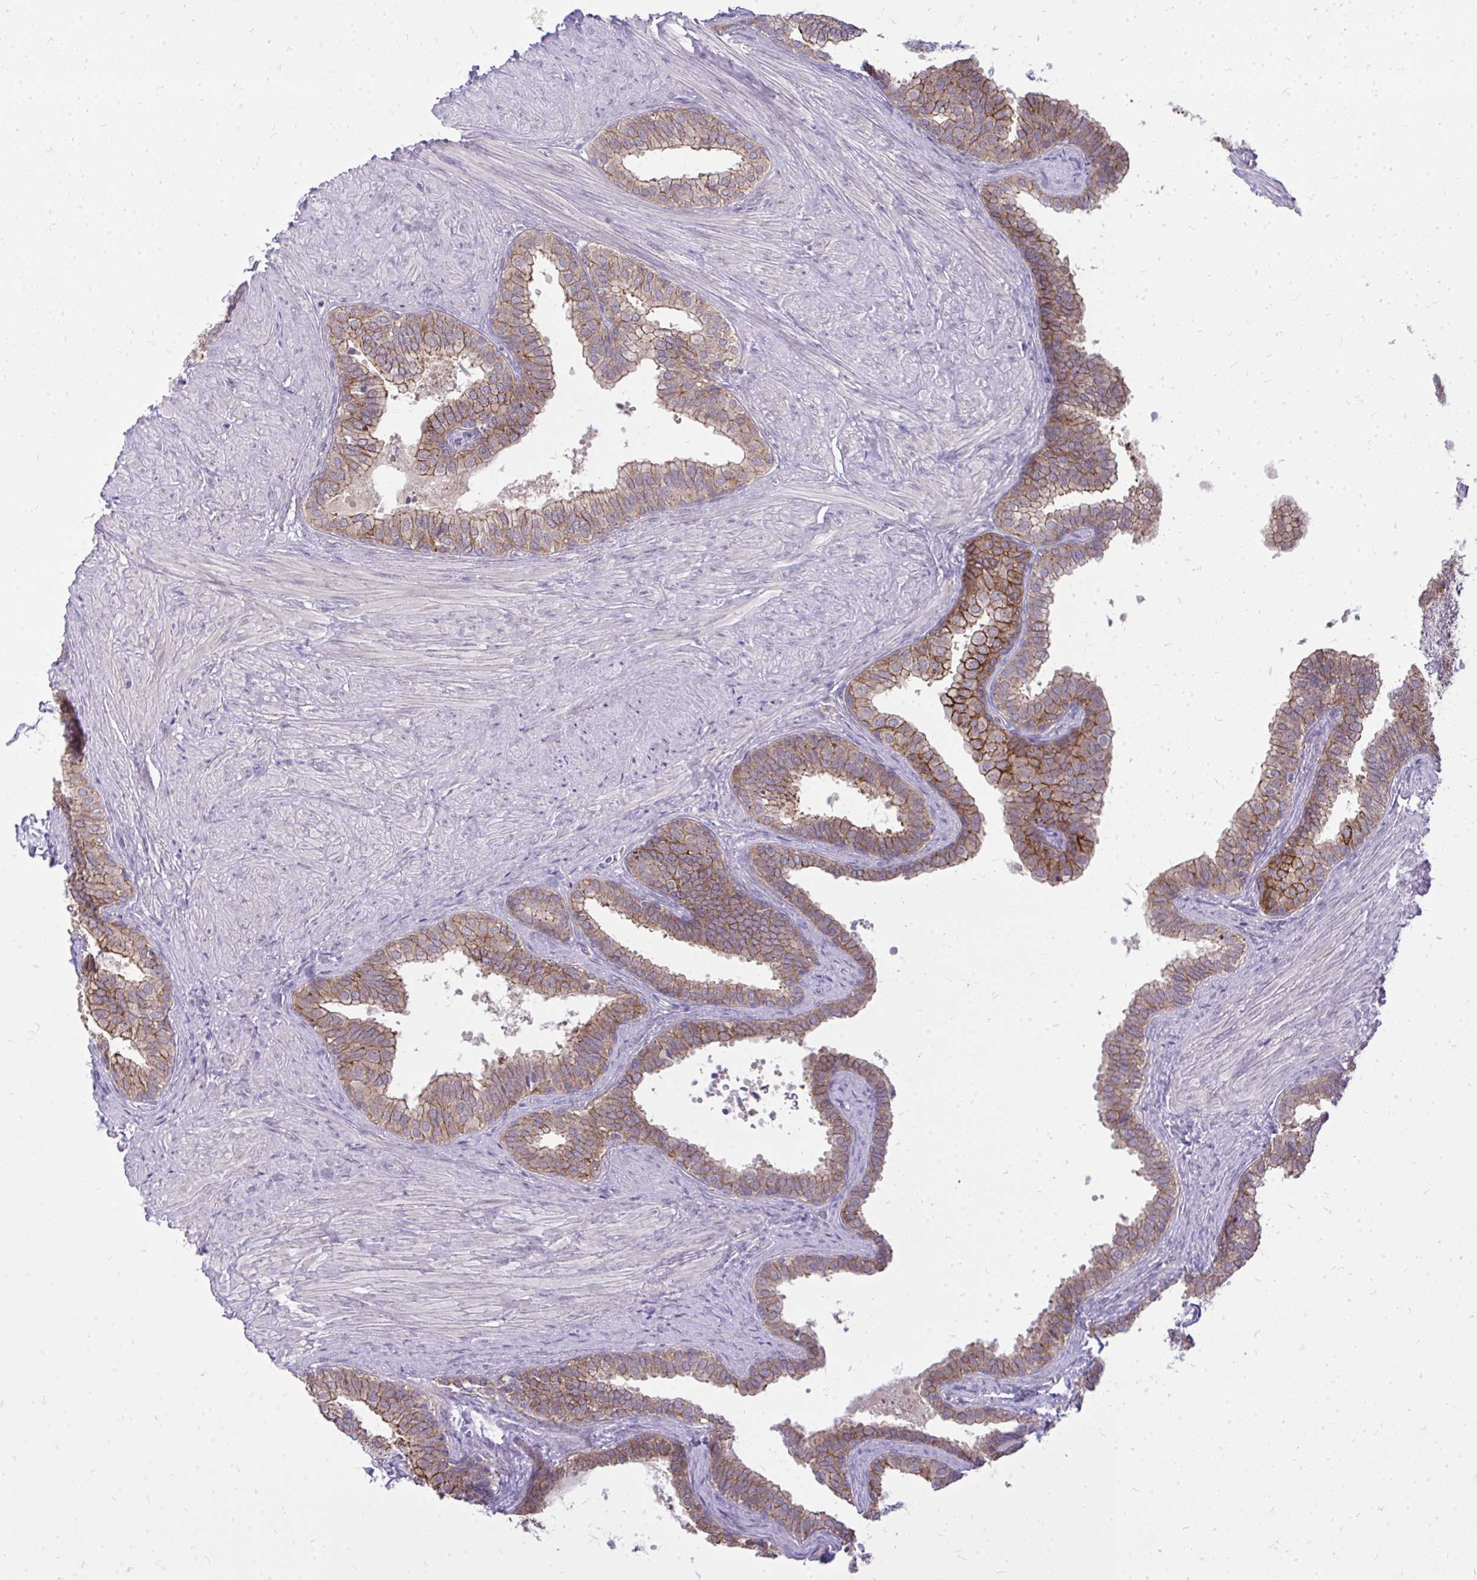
{"staining": {"intensity": "strong", "quantity": ">75%", "location": "cytoplasmic/membranous"}, "tissue": "prostate", "cell_type": "Glandular cells", "image_type": "normal", "snomed": [{"axis": "morphology", "description": "Normal tissue, NOS"}, {"axis": "topography", "description": "Prostate"}, {"axis": "topography", "description": "Peripheral nerve tissue"}], "caption": "High-magnification brightfield microscopy of benign prostate stained with DAB (3,3'-diaminobenzidine) (brown) and counterstained with hematoxylin (blue). glandular cells exhibit strong cytoplasmic/membranous staining is seen in approximately>75% of cells. (DAB IHC with brightfield microscopy, high magnification).", "gene": "SPTBN2", "patient": {"sex": "male", "age": 55}}